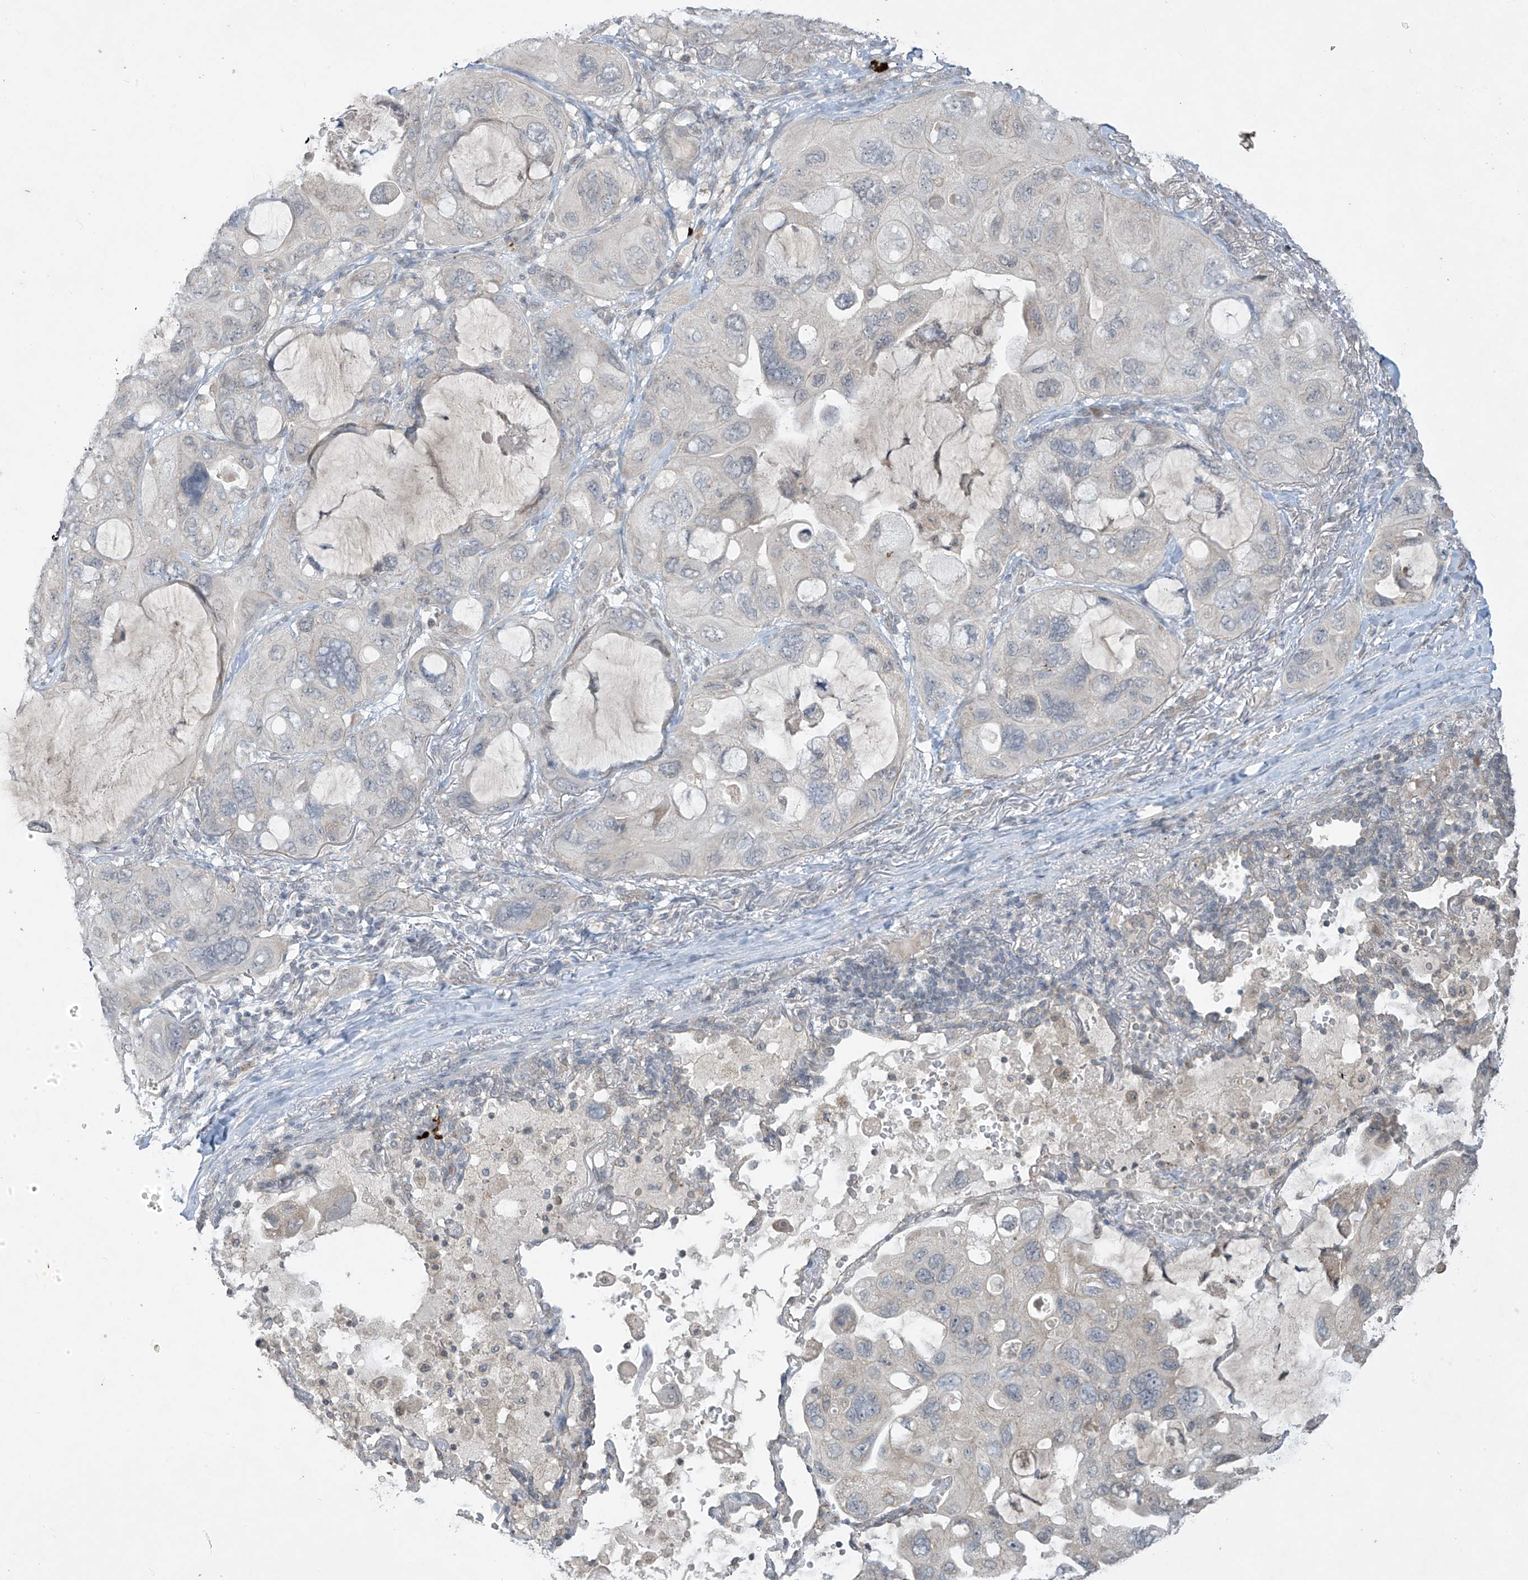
{"staining": {"intensity": "negative", "quantity": "none", "location": "none"}, "tissue": "lung cancer", "cell_type": "Tumor cells", "image_type": "cancer", "snomed": [{"axis": "morphology", "description": "Squamous cell carcinoma, NOS"}, {"axis": "topography", "description": "Lung"}], "caption": "There is no significant staining in tumor cells of lung cancer (squamous cell carcinoma).", "gene": "DGKQ", "patient": {"sex": "female", "age": 73}}